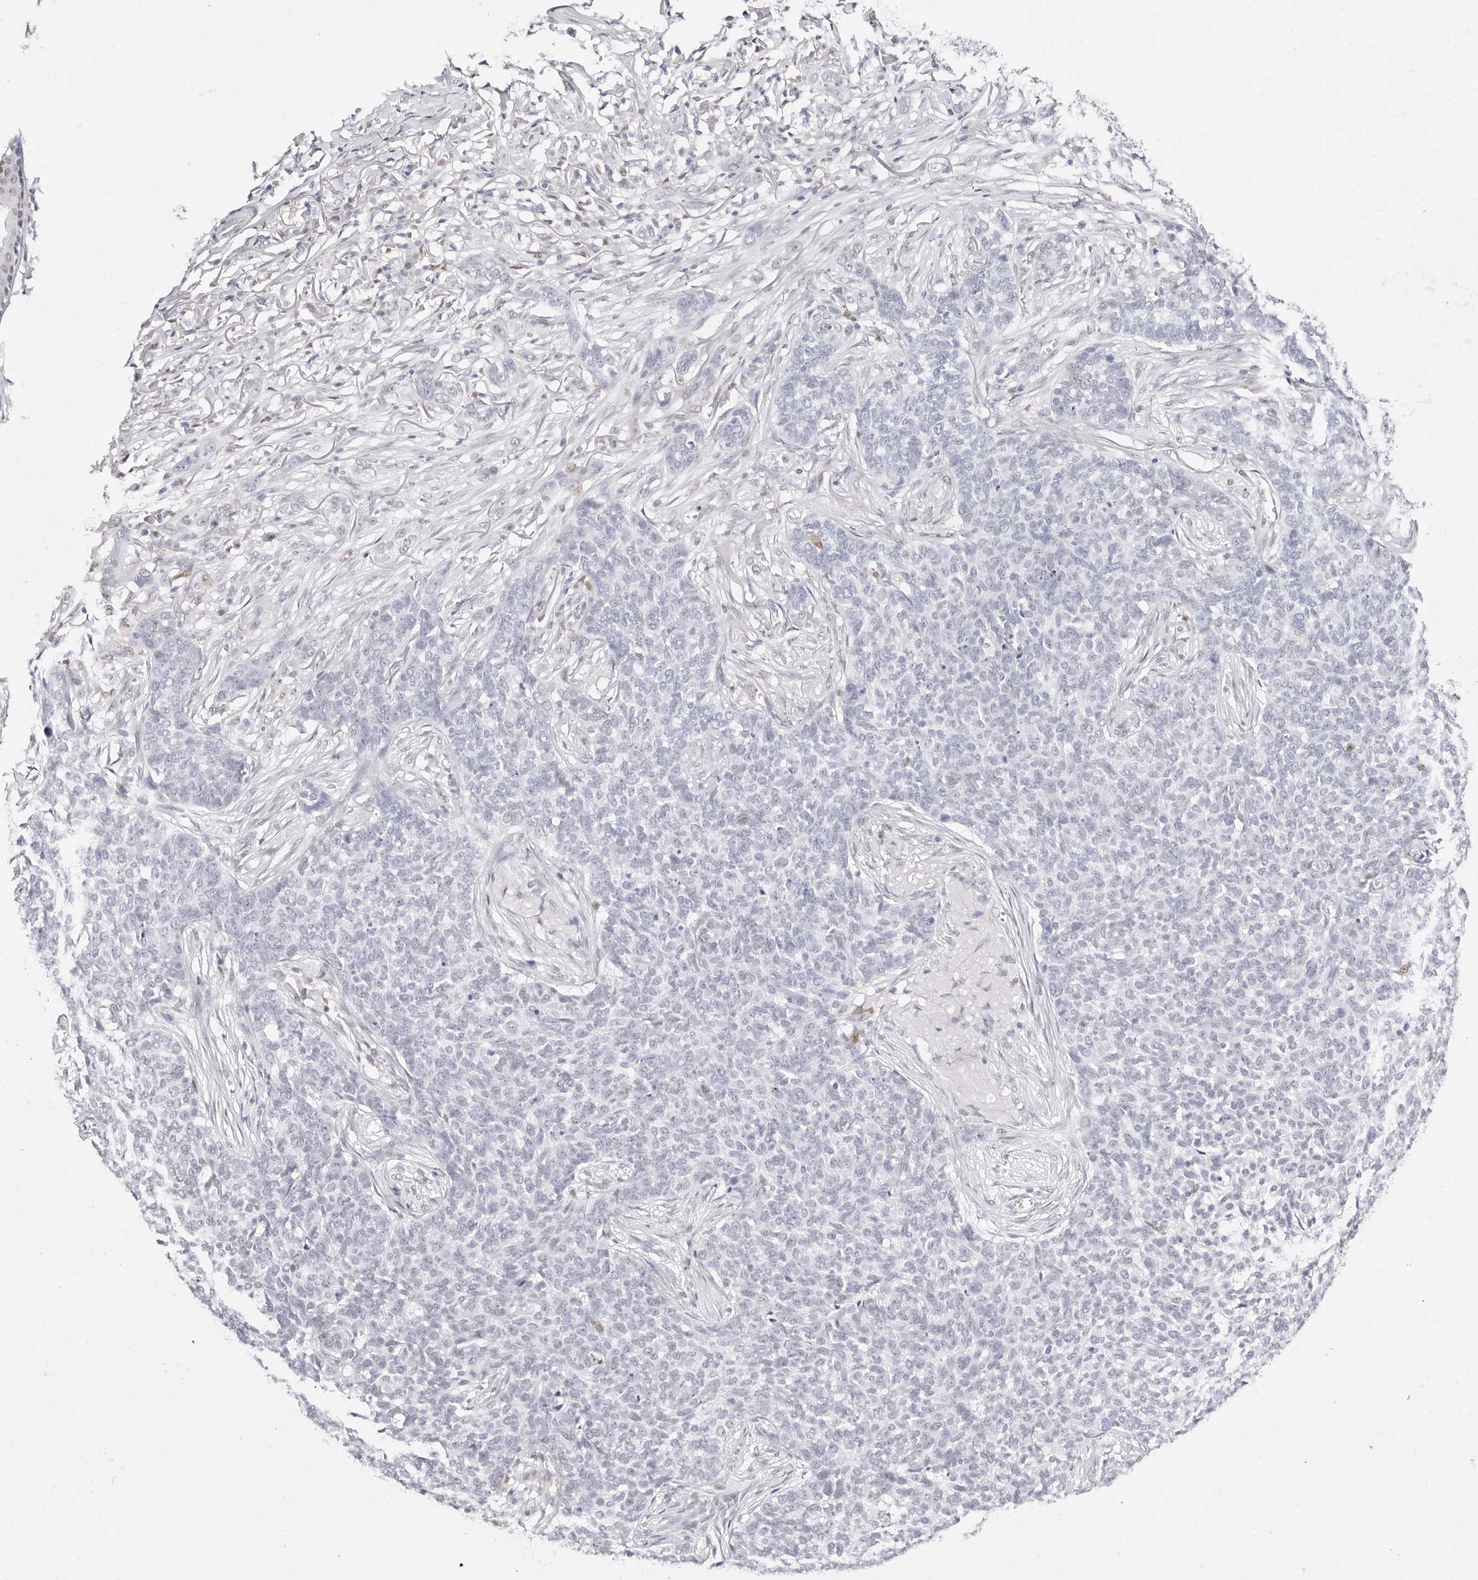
{"staining": {"intensity": "negative", "quantity": "none", "location": "none"}, "tissue": "skin cancer", "cell_type": "Tumor cells", "image_type": "cancer", "snomed": [{"axis": "morphology", "description": "Basal cell carcinoma"}, {"axis": "topography", "description": "Skin"}], "caption": "Tumor cells show no significant staining in skin basal cell carcinoma.", "gene": "TKT", "patient": {"sex": "male", "age": 85}}